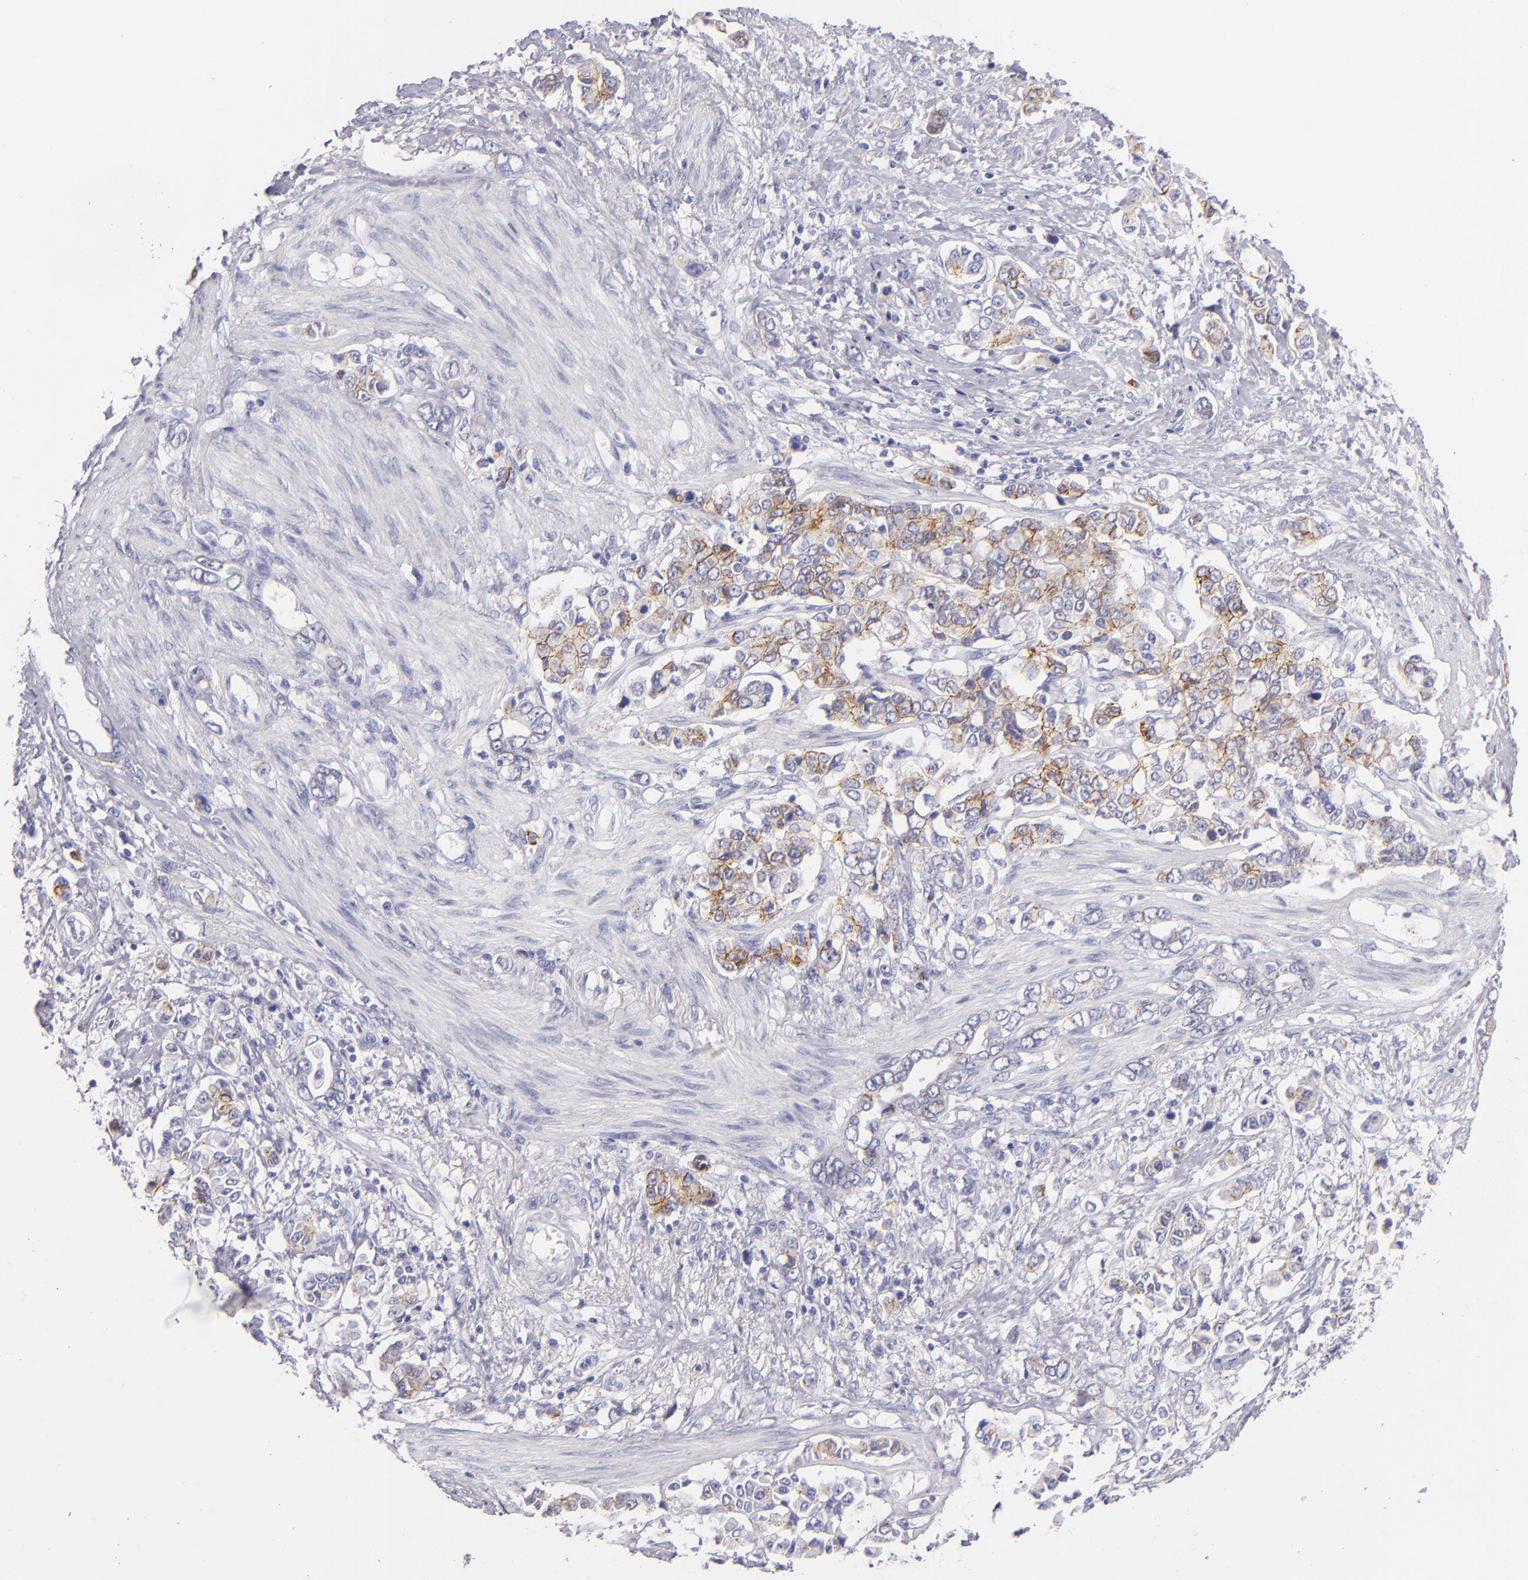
{"staining": {"intensity": "moderate", "quantity": "25%-75%", "location": "cytoplasmic/membranous"}, "tissue": "stomach cancer", "cell_type": "Tumor cells", "image_type": "cancer", "snomed": [{"axis": "morphology", "description": "Adenocarcinoma, NOS"}, {"axis": "topography", "description": "Stomach"}], "caption": "DAB (3,3'-diaminobenzidine) immunohistochemical staining of adenocarcinoma (stomach) reveals moderate cytoplasmic/membranous protein expression in approximately 25%-75% of tumor cells.", "gene": "CDH3", "patient": {"sex": "male", "age": 78}}